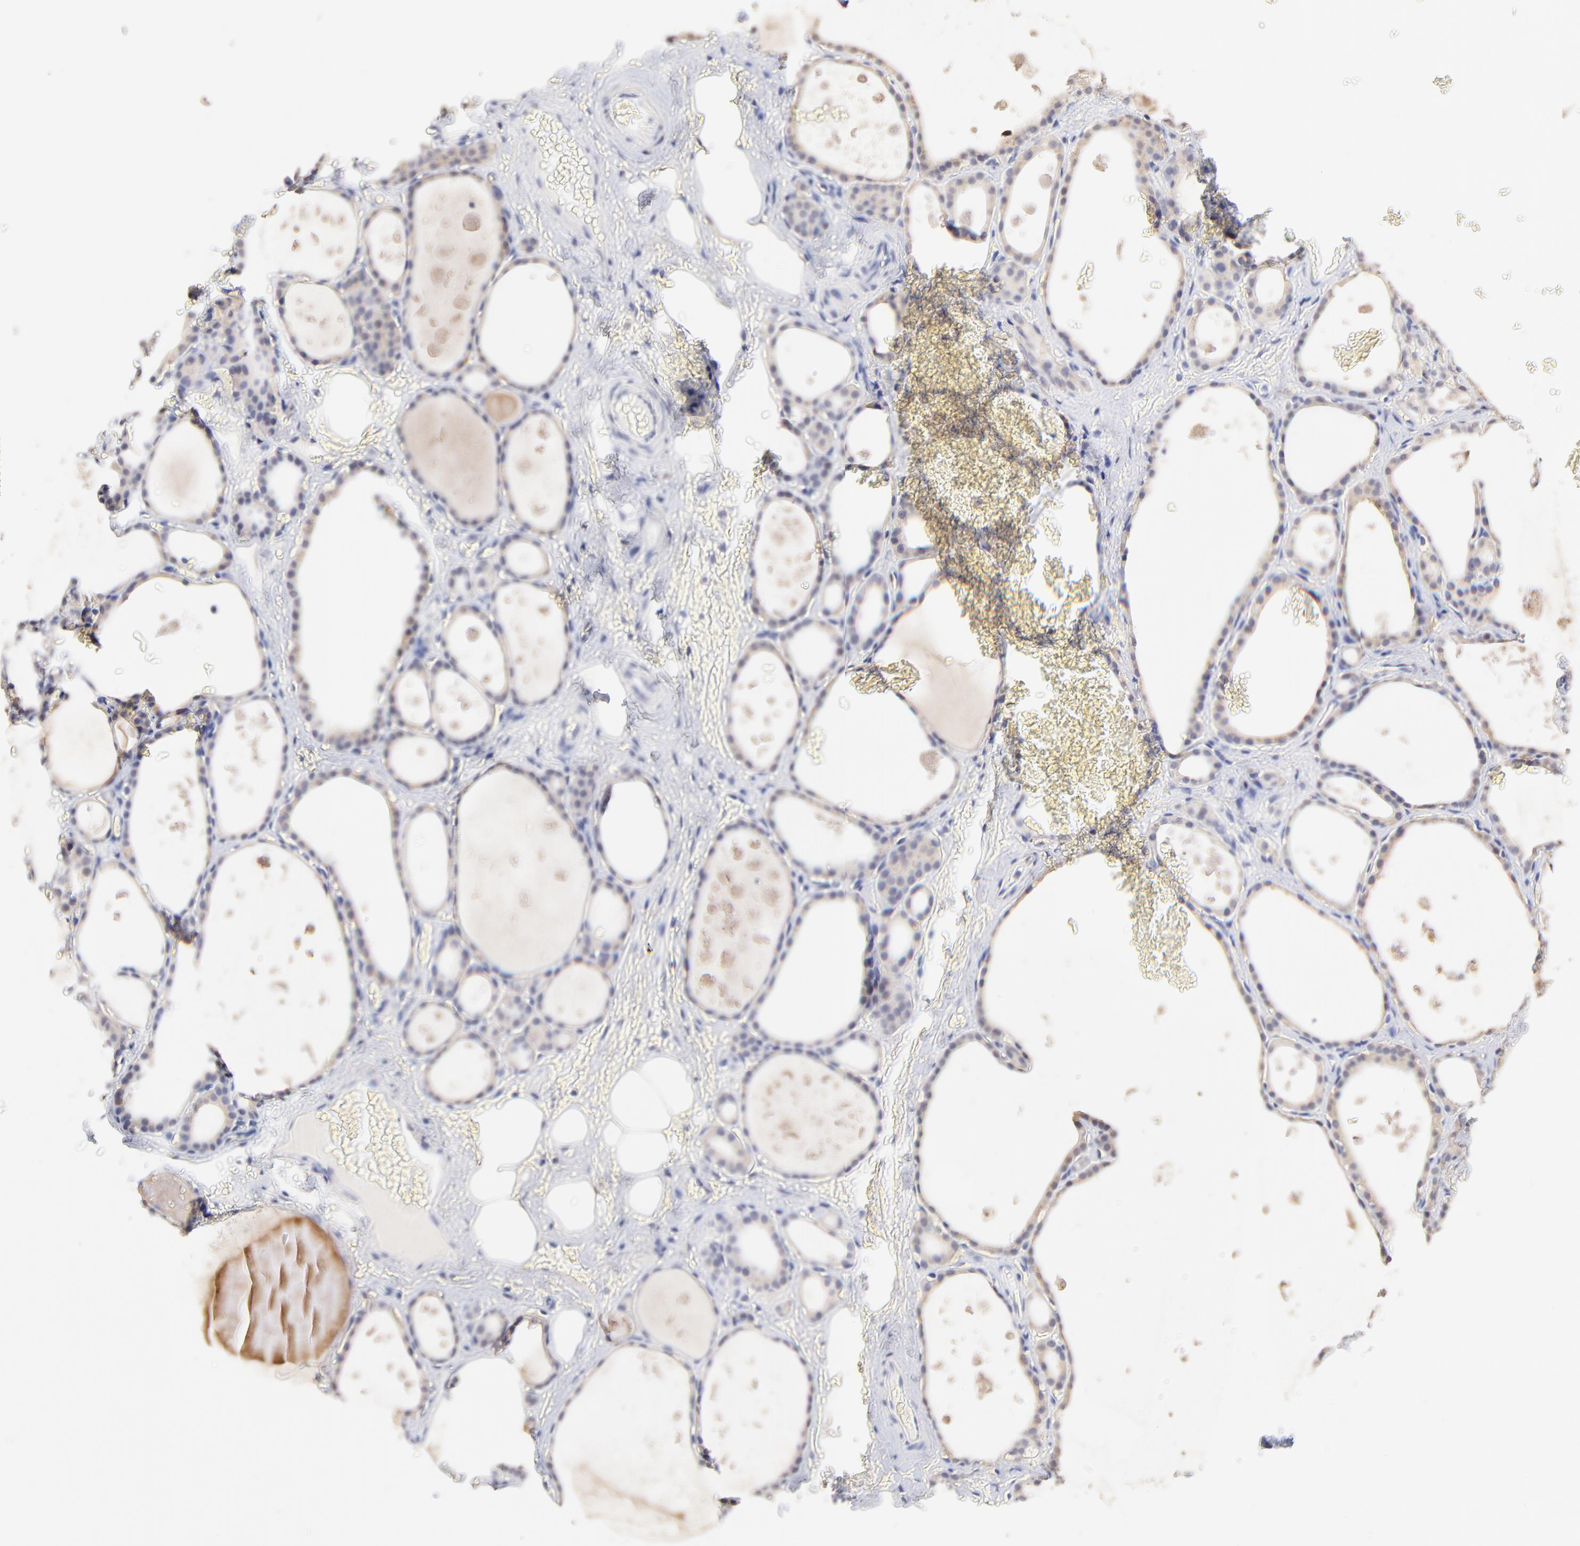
{"staining": {"intensity": "weak", "quantity": ">75%", "location": "cytoplasmic/membranous"}, "tissue": "thyroid gland", "cell_type": "Glandular cells", "image_type": "normal", "snomed": [{"axis": "morphology", "description": "Normal tissue, NOS"}, {"axis": "topography", "description": "Thyroid gland"}], "caption": "Glandular cells show low levels of weak cytoplasmic/membranous positivity in about >75% of cells in normal thyroid gland. Nuclei are stained in blue.", "gene": "CFAP57", "patient": {"sex": "male", "age": 61}}